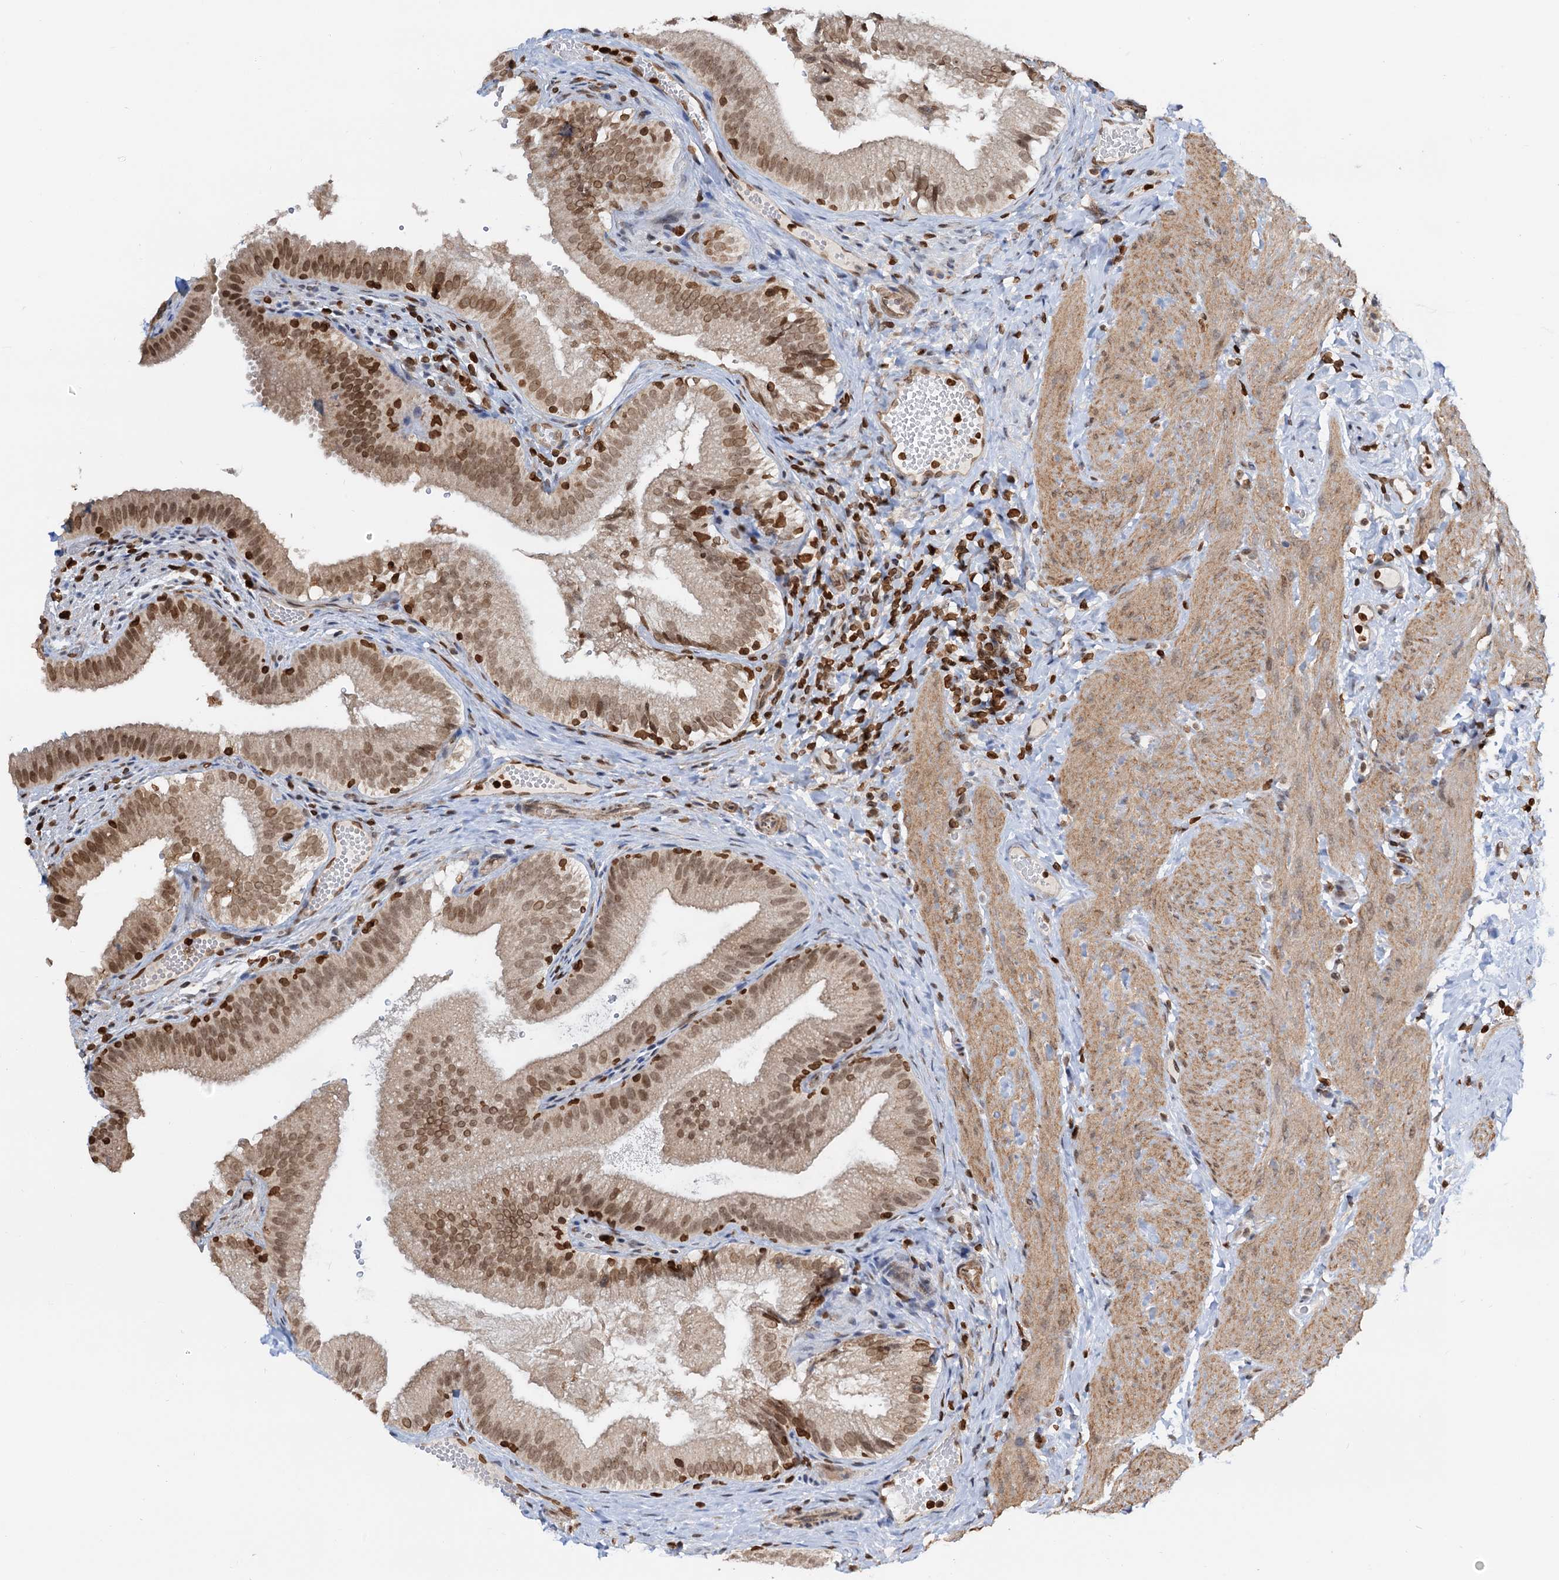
{"staining": {"intensity": "moderate", "quantity": ">75%", "location": "nuclear"}, "tissue": "gallbladder", "cell_type": "Glandular cells", "image_type": "normal", "snomed": [{"axis": "morphology", "description": "Normal tissue, NOS"}, {"axis": "topography", "description": "Gallbladder"}], "caption": "Immunohistochemistry (IHC) histopathology image of benign gallbladder stained for a protein (brown), which reveals medium levels of moderate nuclear staining in approximately >75% of glandular cells.", "gene": "ZC3H13", "patient": {"sex": "female", "age": 30}}